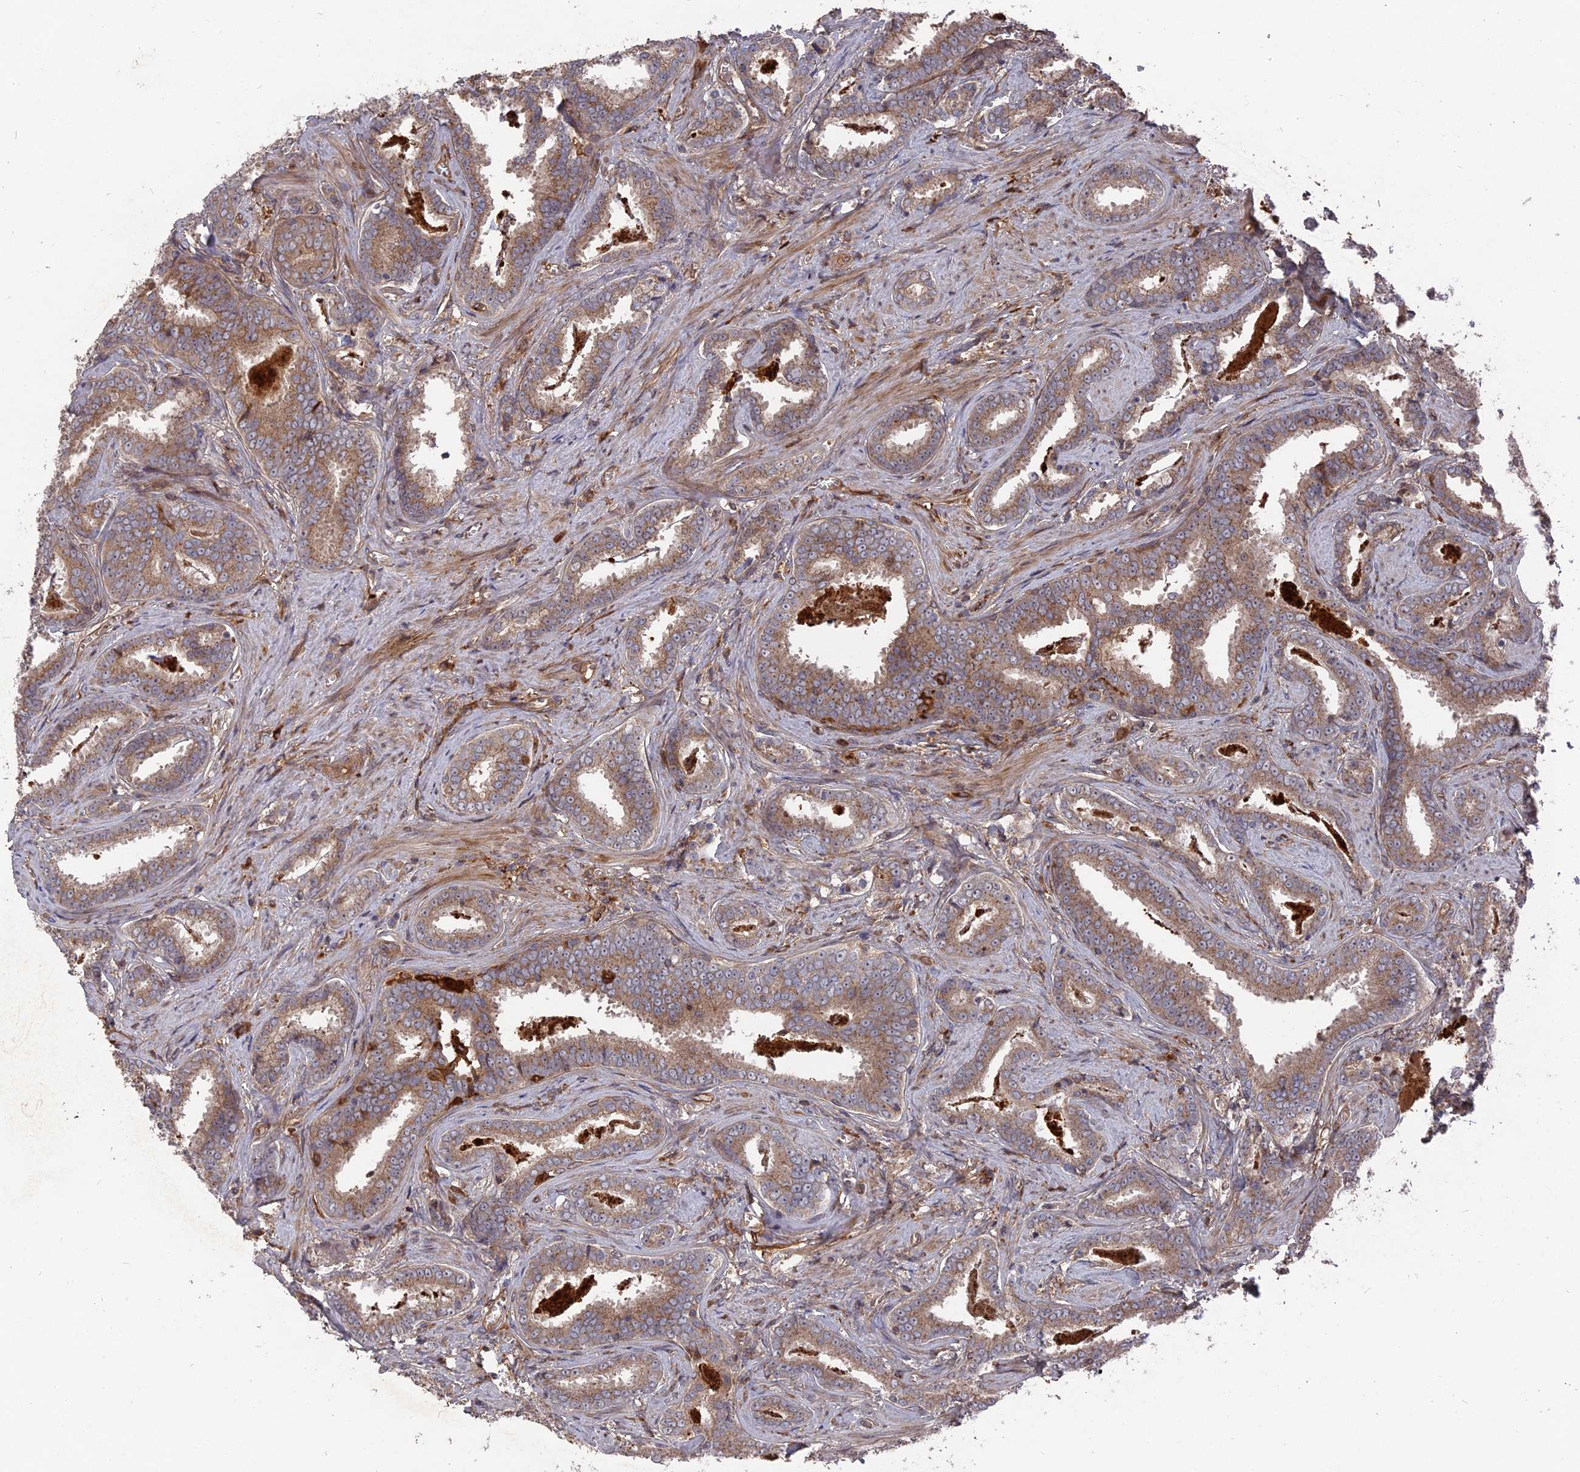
{"staining": {"intensity": "moderate", "quantity": ">75%", "location": "cytoplasmic/membranous"}, "tissue": "prostate cancer", "cell_type": "Tumor cells", "image_type": "cancer", "snomed": [{"axis": "morphology", "description": "Adenocarcinoma, High grade"}, {"axis": "topography", "description": "Prostate"}], "caption": "IHC micrograph of prostate cancer (adenocarcinoma (high-grade)) stained for a protein (brown), which shows medium levels of moderate cytoplasmic/membranous expression in about >75% of tumor cells.", "gene": "DEF8", "patient": {"sex": "male", "age": 67}}